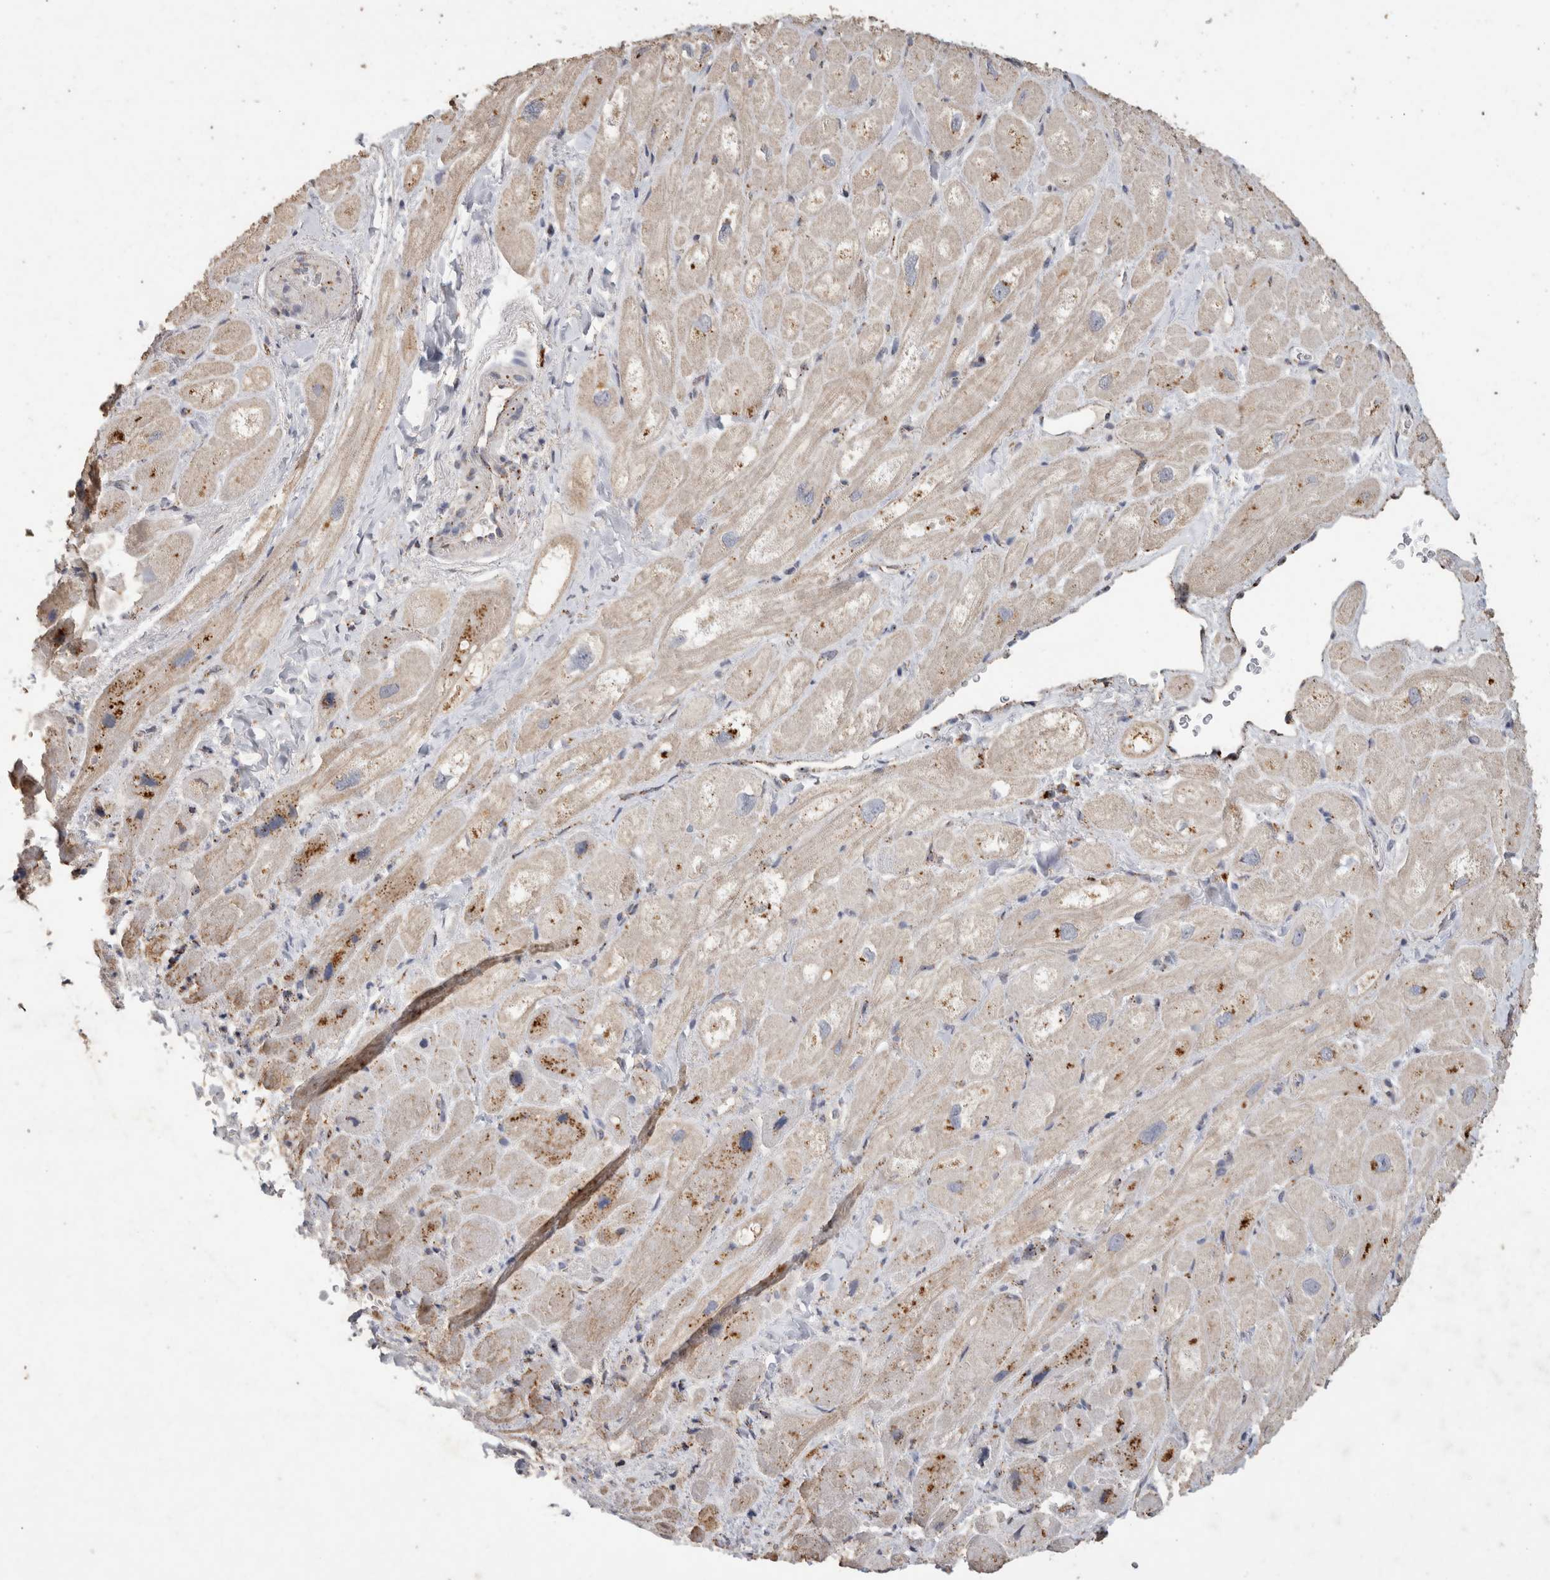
{"staining": {"intensity": "moderate", "quantity": "25%-75%", "location": "cytoplasmic/membranous"}, "tissue": "heart muscle", "cell_type": "Cardiomyocytes", "image_type": "normal", "snomed": [{"axis": "morphology", "description": "Normal tissue, NOS"}, {"axis": "topography", "description": "Heart"}], "caption": "An image of heart muscle stained for a protein demonstrates moderate cytoplasmic/membranous brown staining in cardiomyocytes. The staining was performed using DAB, with brown indicating positive protein expression. Nuclei are stained blue with hematoxylin.", "gene": "ARSA", "patient": {"sex": "male", "age": 49}}